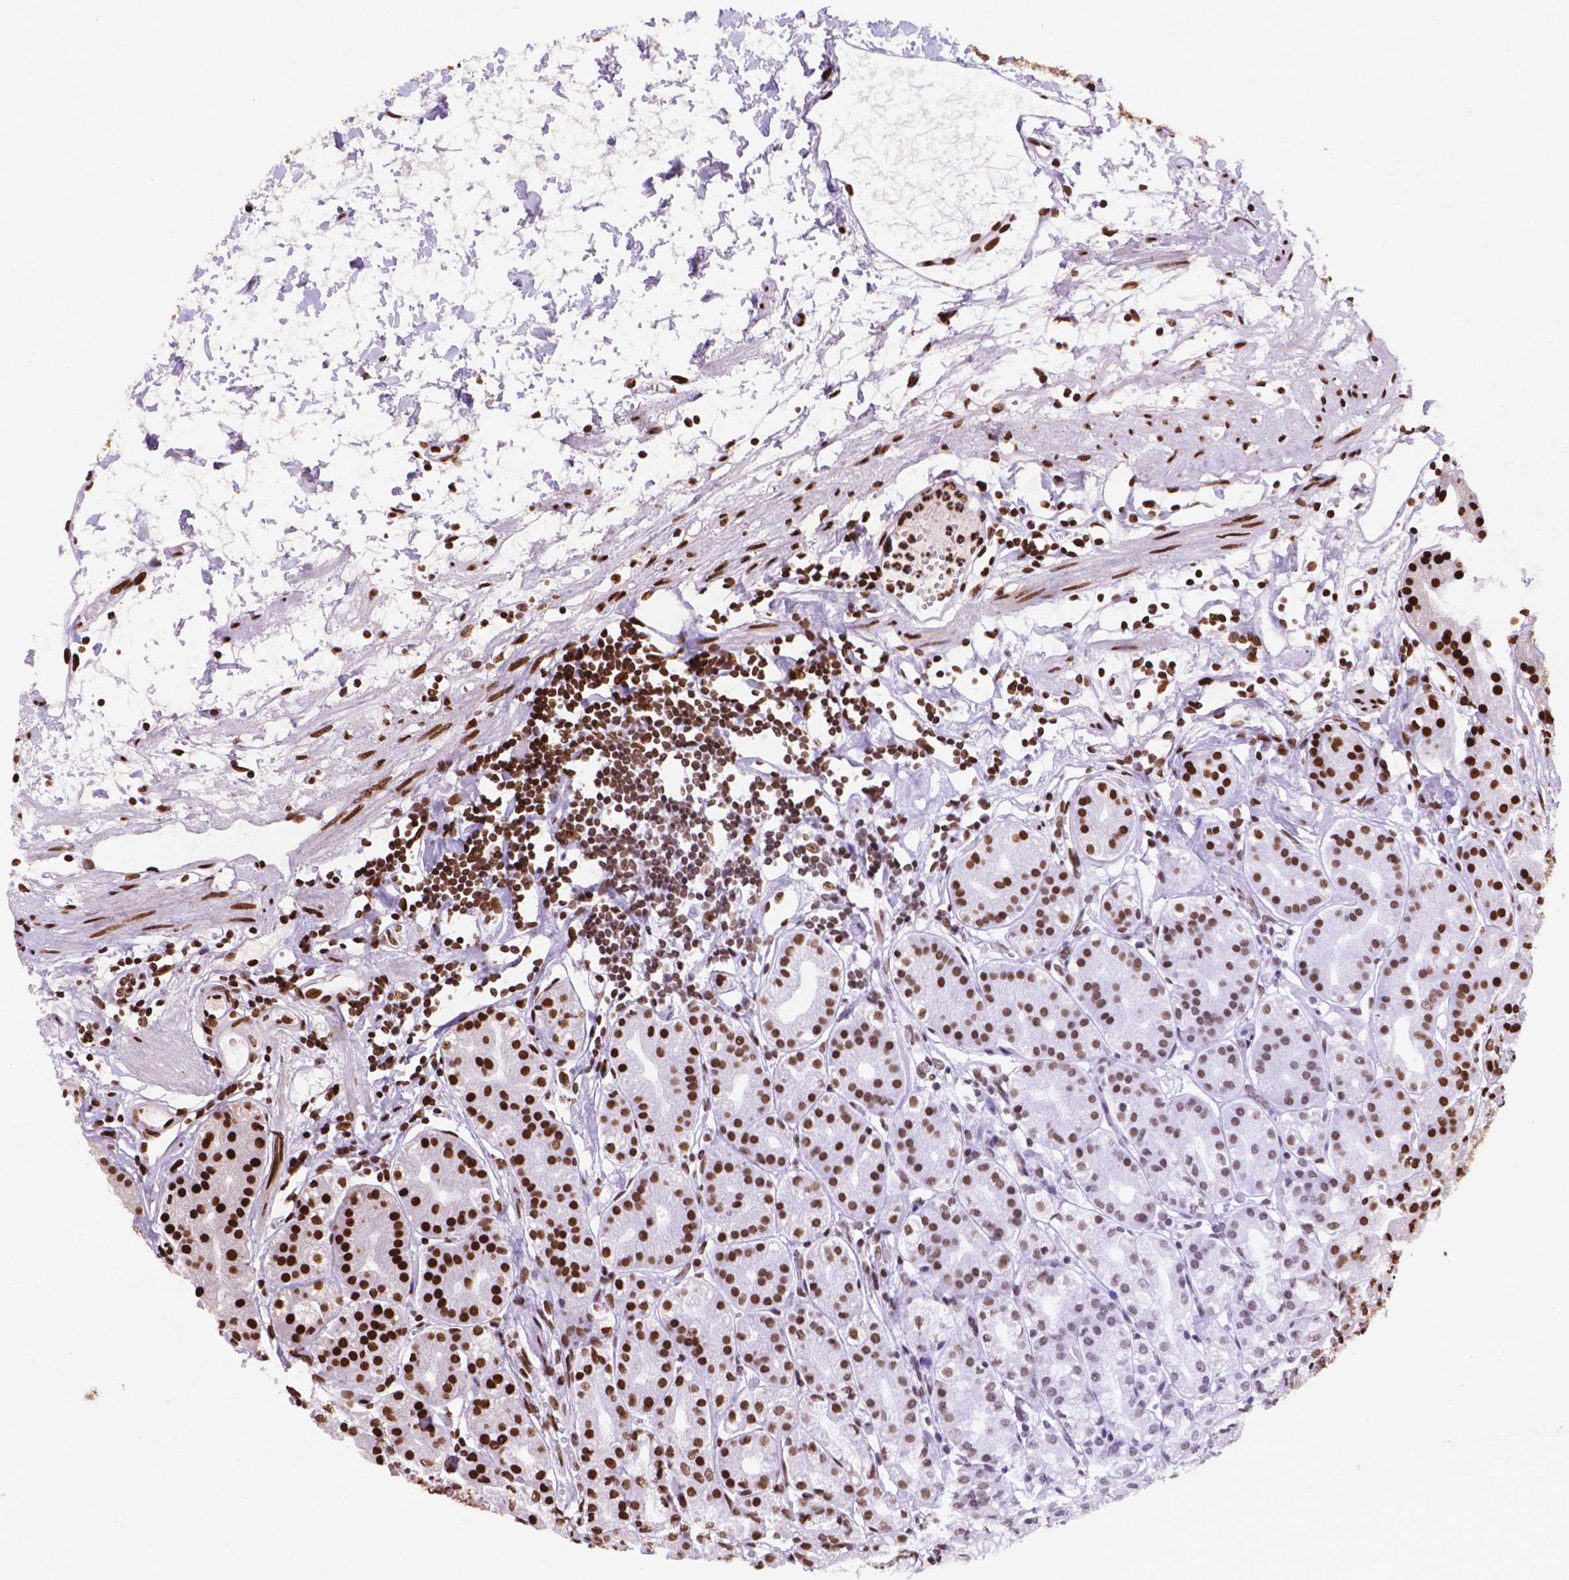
{"staining": {"intensity": "strong", "quantity": ">75%", "location": "nuclear"}, "tissue": "stomach", "cell_type": "Glandular cells", "image_type": "normal", "snomed": [{"axis": "morphology", "description": "Normal tissue, NOS"}, {"axis": "topography", "description": "Skeletal muscle"}, {"axis": "topography", "description": "Stomach"}], "caption": "Stomach stained for a protein (brown) displays strong nuclear positive positivity in approximately >75% of glandular cells.", "gene": "CITED2", "patient": {"sex": "female", "age": 57}}